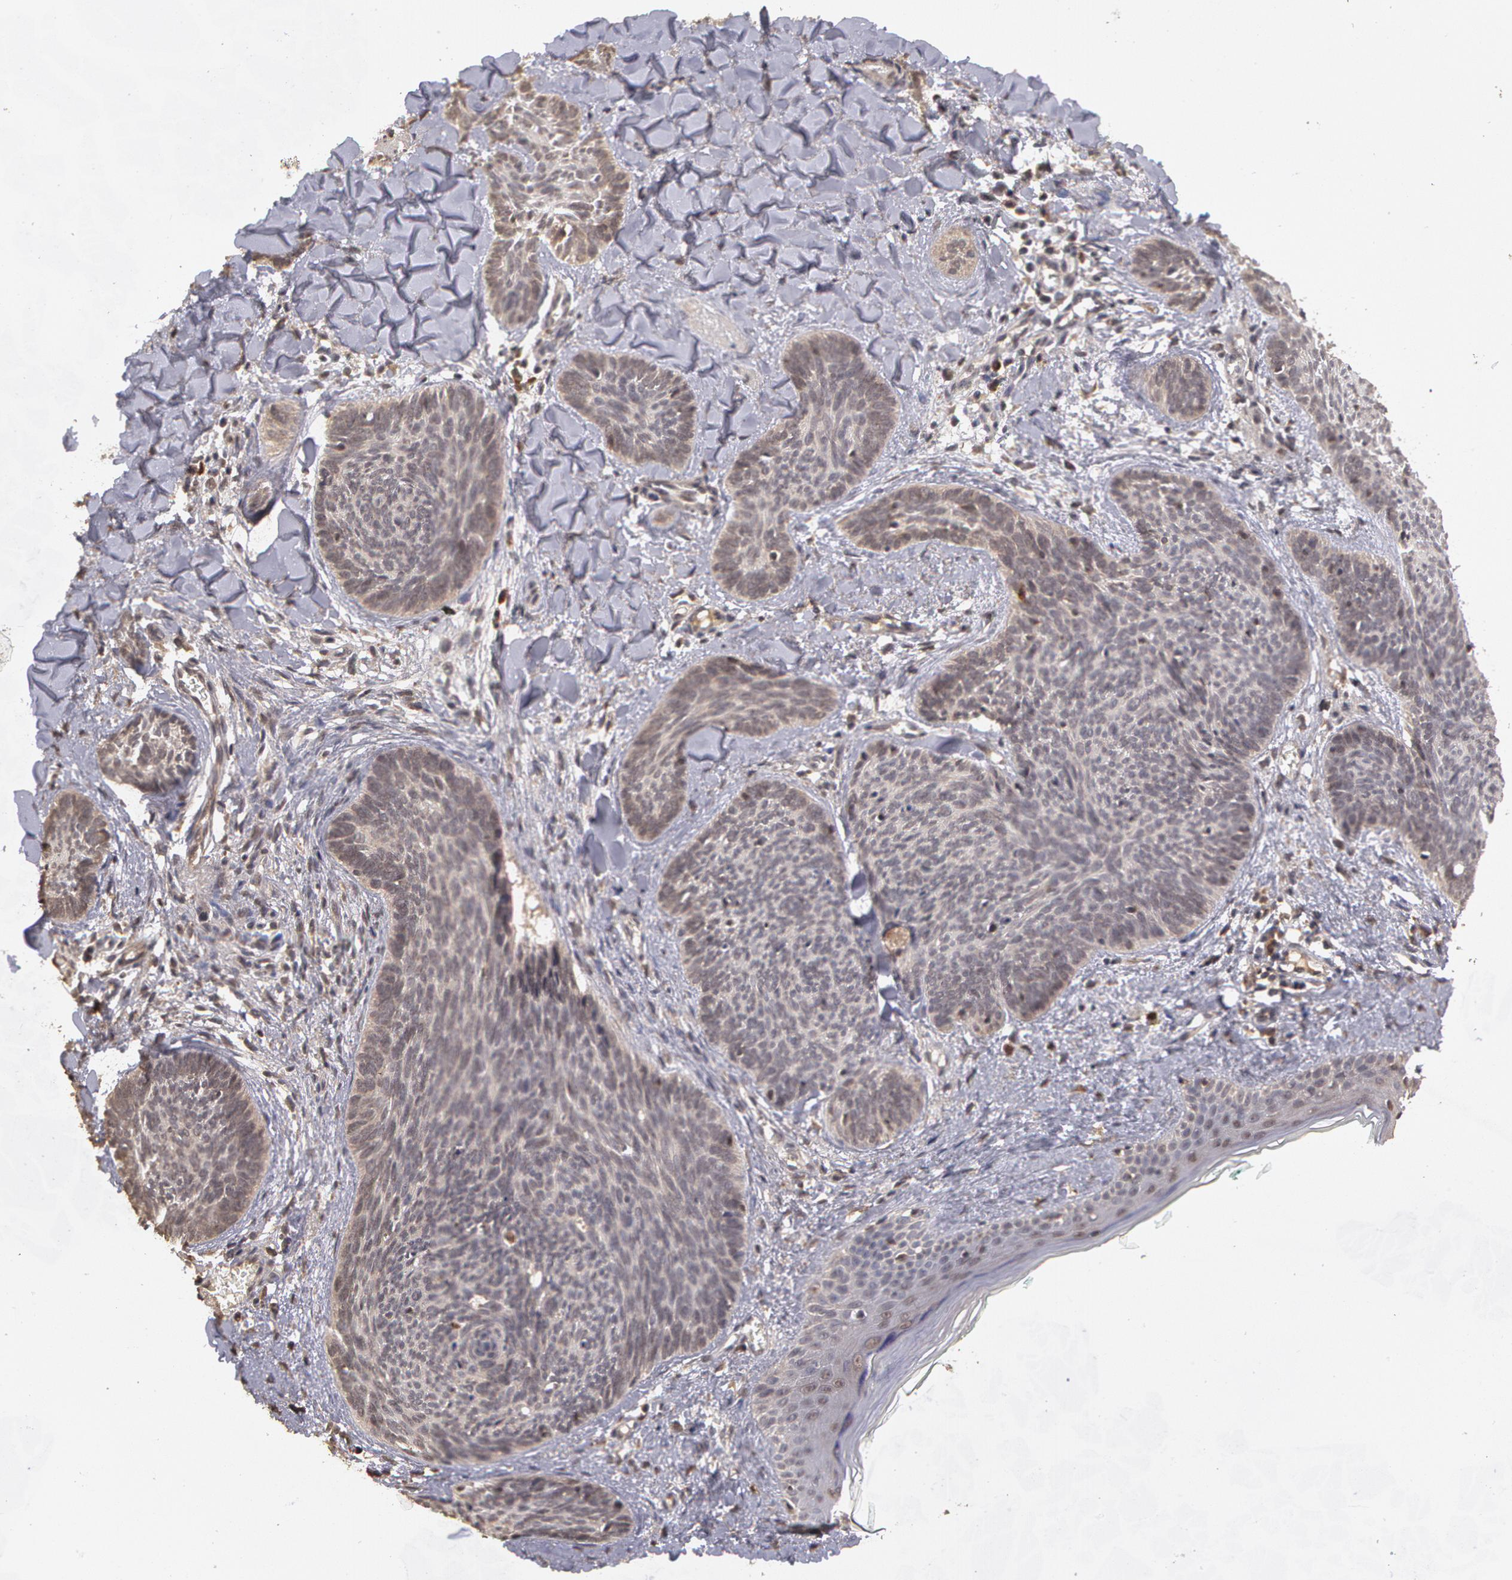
{"staining": {"intensity": "weak", "quantity": ">75%", "location": "cytoplasmic/membranous"}, "tissue": "skin cancer", "cell_type": "Tumor cells", "image_type": "cancer", "snomed": [{"axis": "morphology", "description": "Basal cell carcinoma"}, {"axis": "topography", "description": "Skin"}], "caption": "This is an image of immunohistochemistry staining of skin cancer (basal cell carcinoma), which shows weak staining in the cytoplasmic/membranous of tumor cells.", "gene": "GLIS1", "patient": {"sex": "female", "age": 81}}